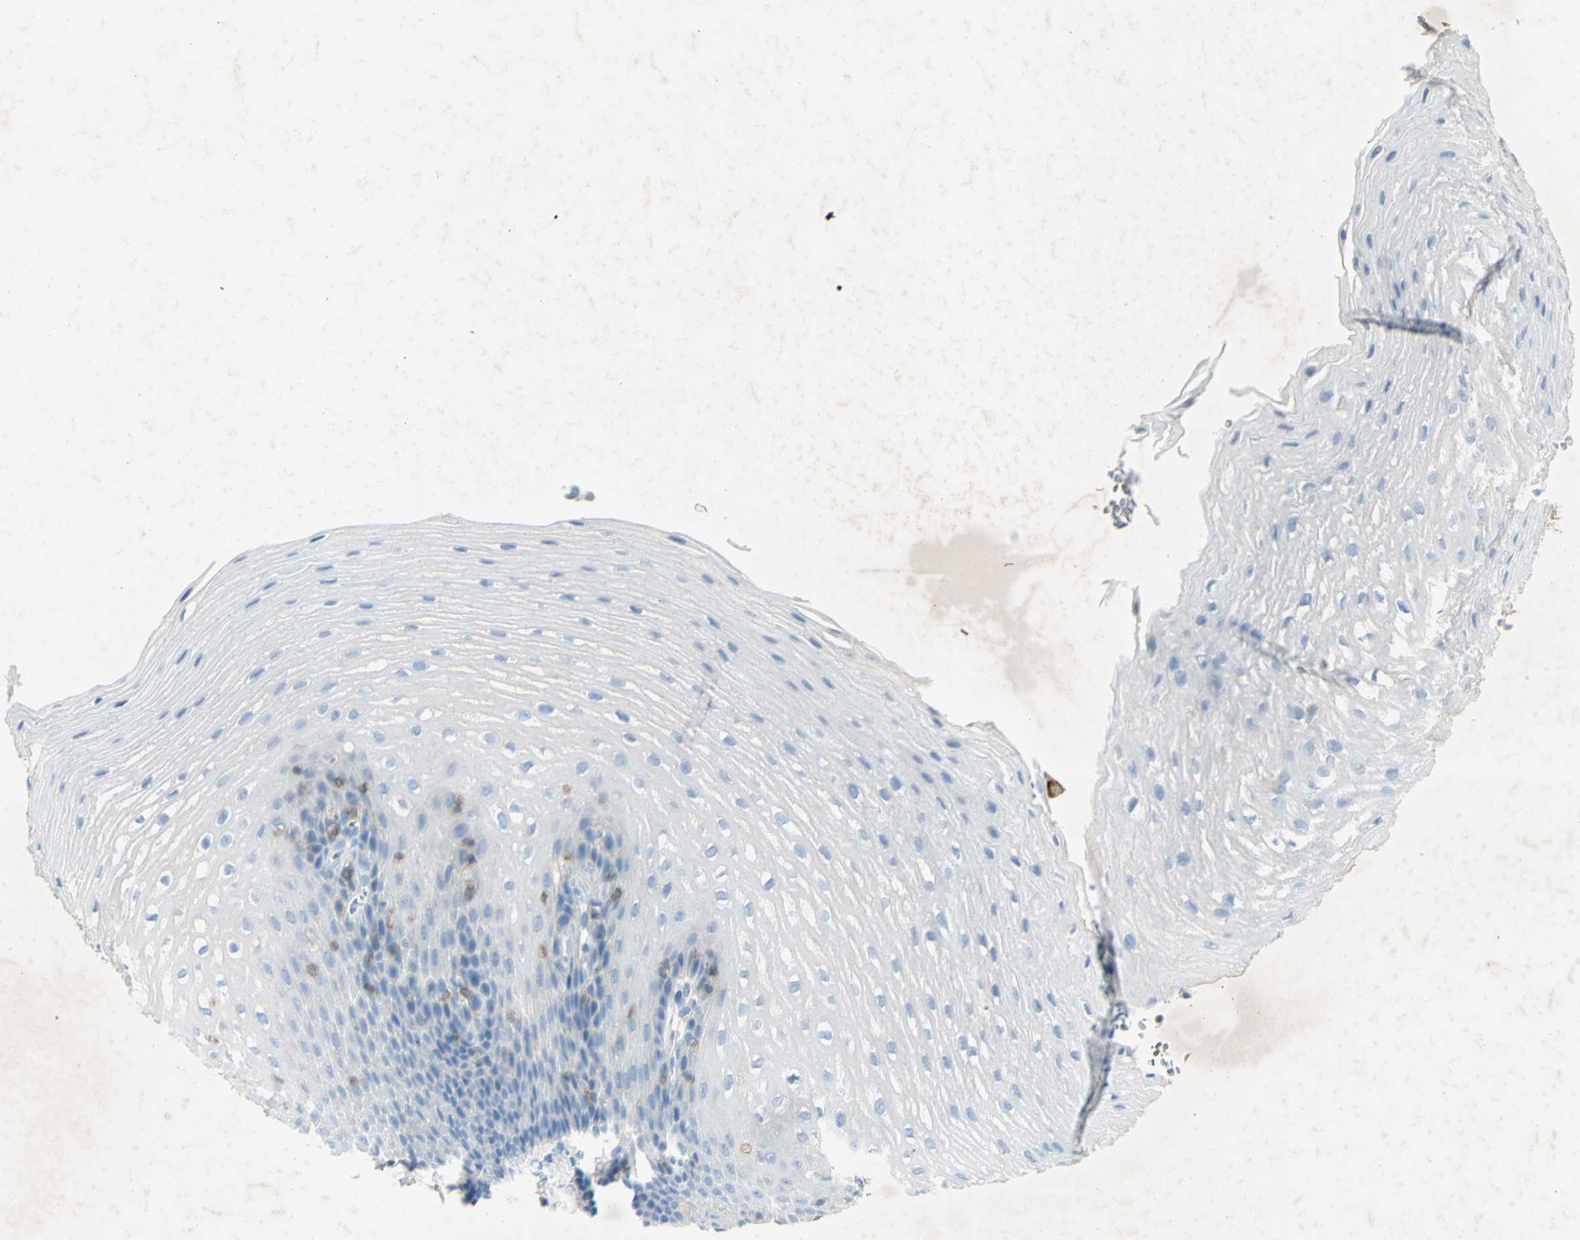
{"staining": {"intensity": "negative", "quantity": "none", "location": "none"}, "tissue": "esophagus", "cell_type": "Squamous epithelial cells", "image_type": "normal", "snomed": [{"axis": "morphology", "description": "Normal tissue, NOS"}, {"axis": "topography", "description": "Esophagus"}], "caption": "This photomicrograph is of normal esophagus stained with immunohistochemistry (IHC) to label a protein in brown with the nuclei are counter-stained blue. There is no positivity in squamous epithelial cells.", "gene": "GDF15", "patient": {"sex": "male", "age": 48}}